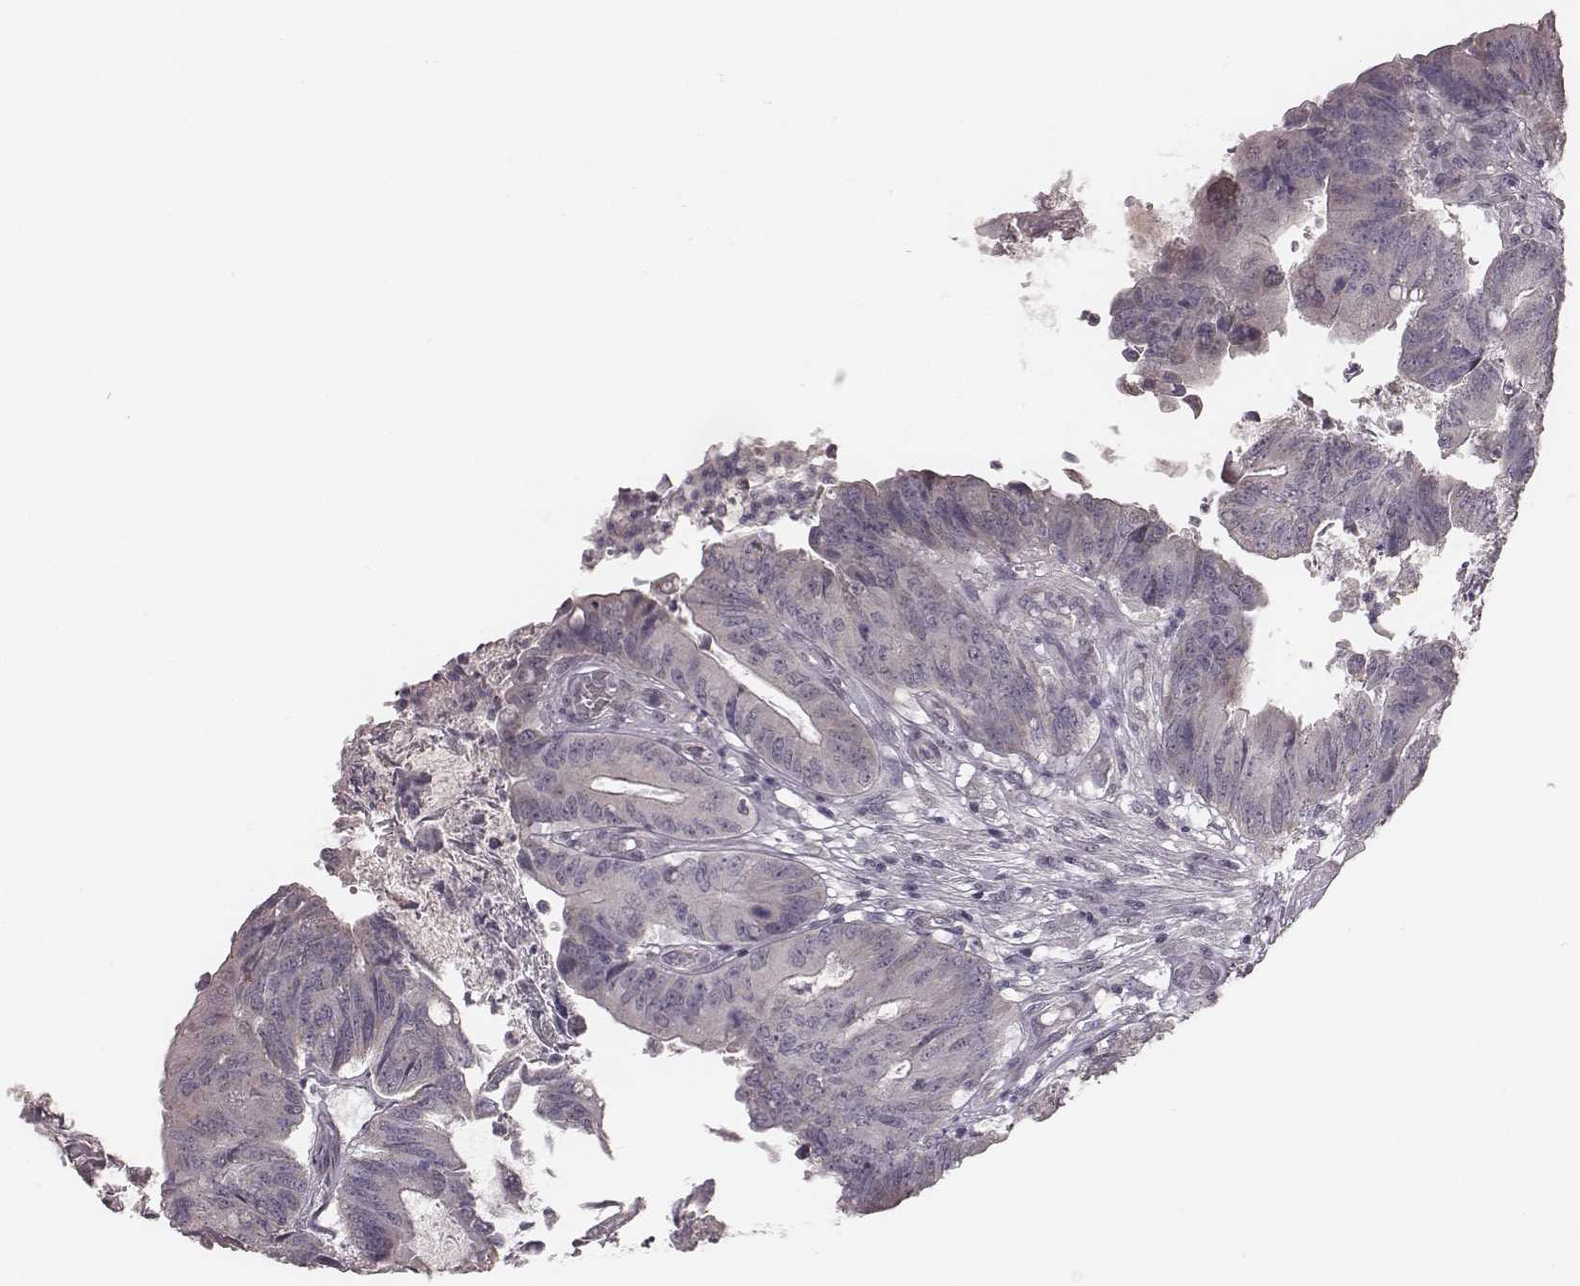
{"staining": {"intensity": "negative", "quantity": "none", "location": "none"}, "tissue": "colorectal cancer", "cell_type": "Tumor cells", "image_type": "cancer", "snomed": [{"axis": "morphology", "description": "Adenocarcinoma, NOS"}, {"axis": "topography", "description": "Colon"}], "caption": "Tumor cells are negative for brown protein staining in colorectal cancer.", "gene": "SLC7A4", "patient": {"sex": "female", "age": 70}}